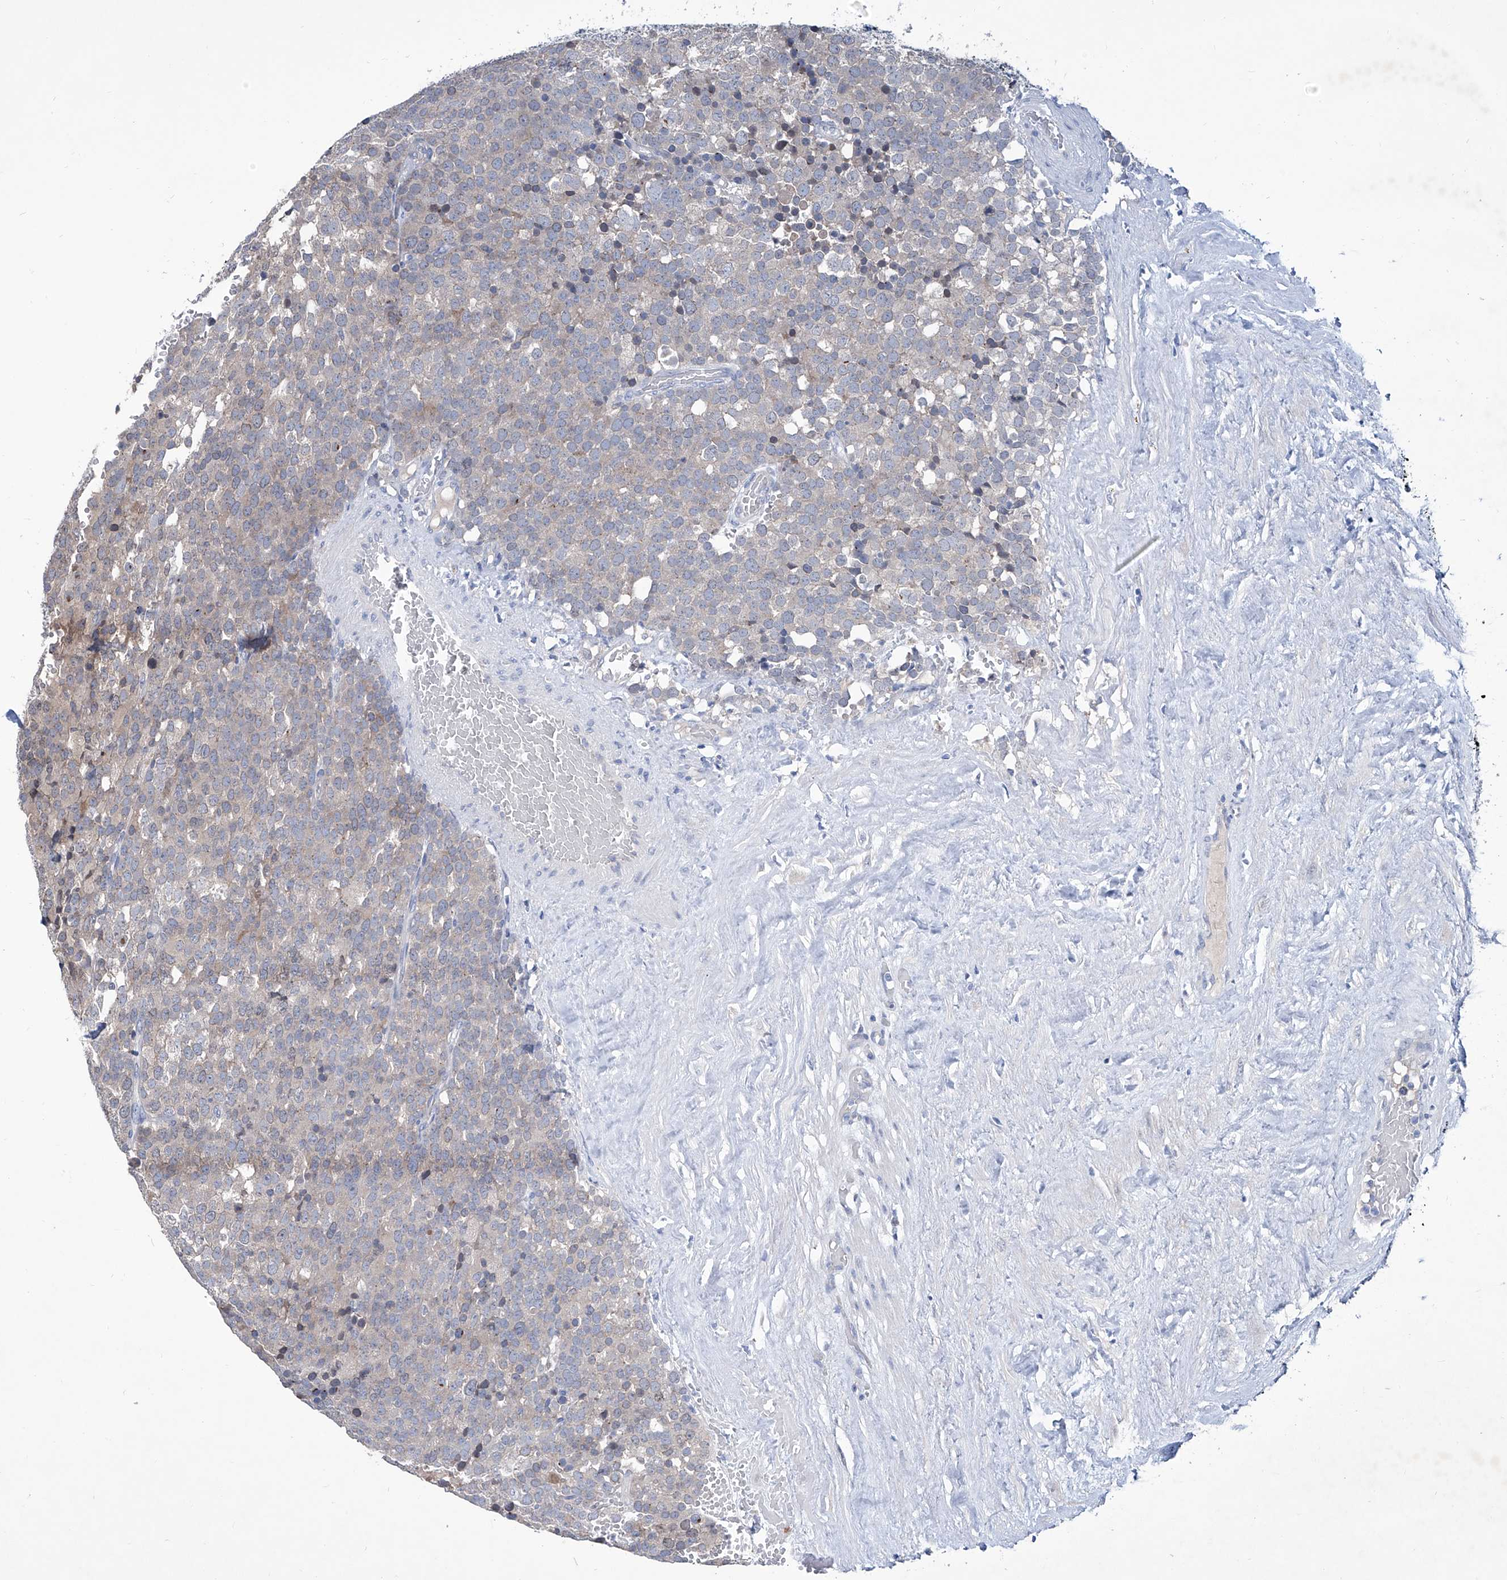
{"staining": {"intensity": "negative", "quantity": "none", "location": "none"}, "tissue": "testis cancer", "cell_type": "Tumor cells", "image_type": "cancer", "snomed": [{"axis": "morphology", "description": "Seminoma, NOS"}, {"axis": "topography", "description": "Testis"}], "caption": "Testis seminoma was stained to show a protein in brown. There is no significant positivity in tumor cells.", "gene": "KLHL17", "patient": {"sex": "male", "age": 71}}